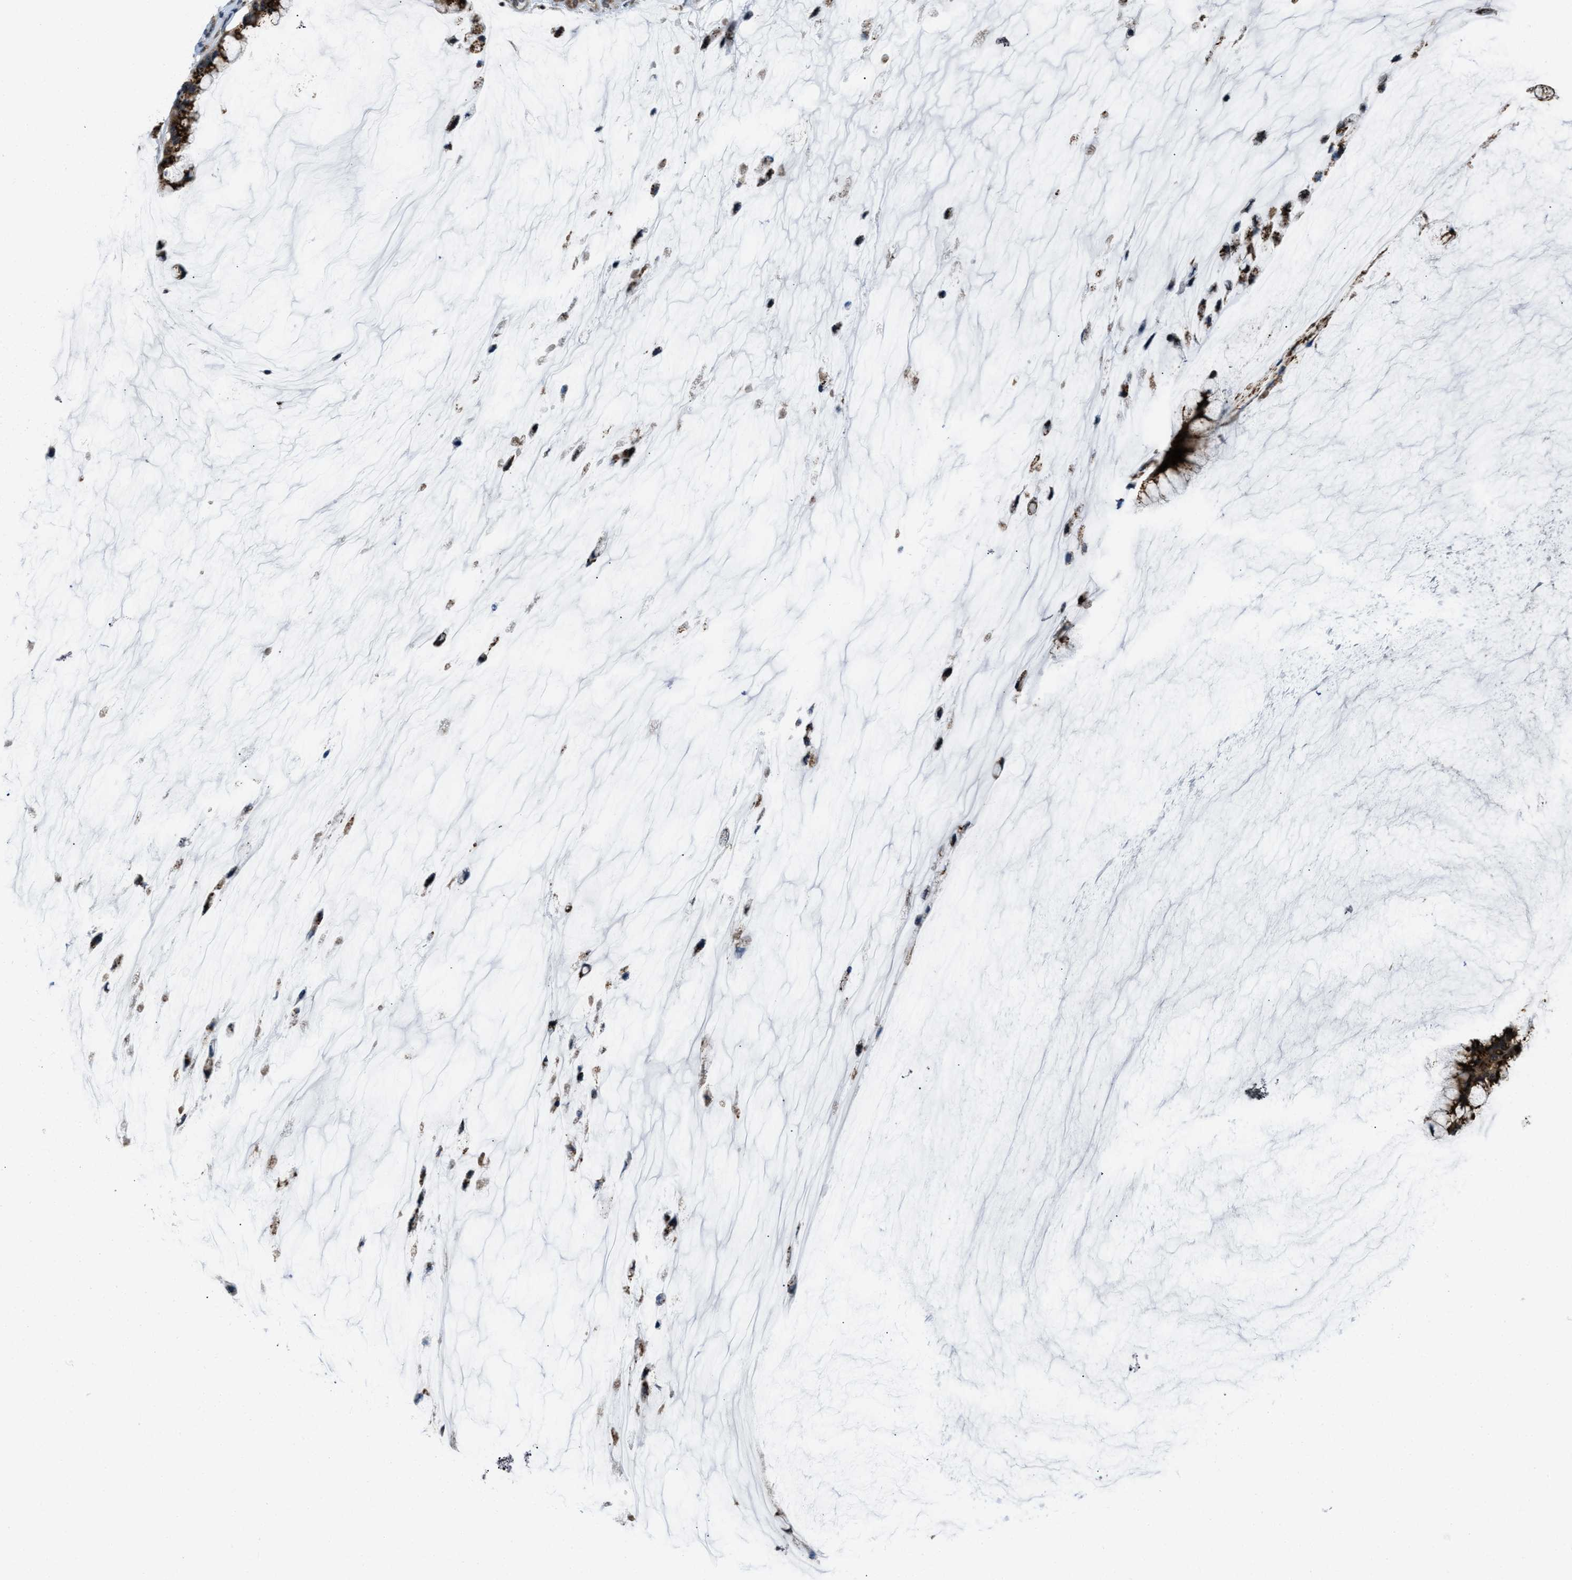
{"staining": {"intensity": "strong", "quantity": ">75%", "location": "cytoplasmic/membranous"}, "tissue": "ovarian cancer", "cell_type": "Tumor cells", "image_type": "cancer", "snomed": [{"axis": "morphology", "description": "Cystadenocarcinoma, mucinous, NOS"}, {"axis": "topography", "description": "Ovary"}], "caption": "IHC staining of ovarian cancer (mucinous cystadenocarcinoma), which shows high levels of strong cytoplasmic/membranous staining in about >75% of tumor cells indicating strong cytoplasmic/membranous protein expression. The staining was performed using DAB (brown) for protein detection and nuclei were counterstained in hematoxylin (blue).", "gene": "SLC38A10", "patient": {"sex": "female", "age": 39}}